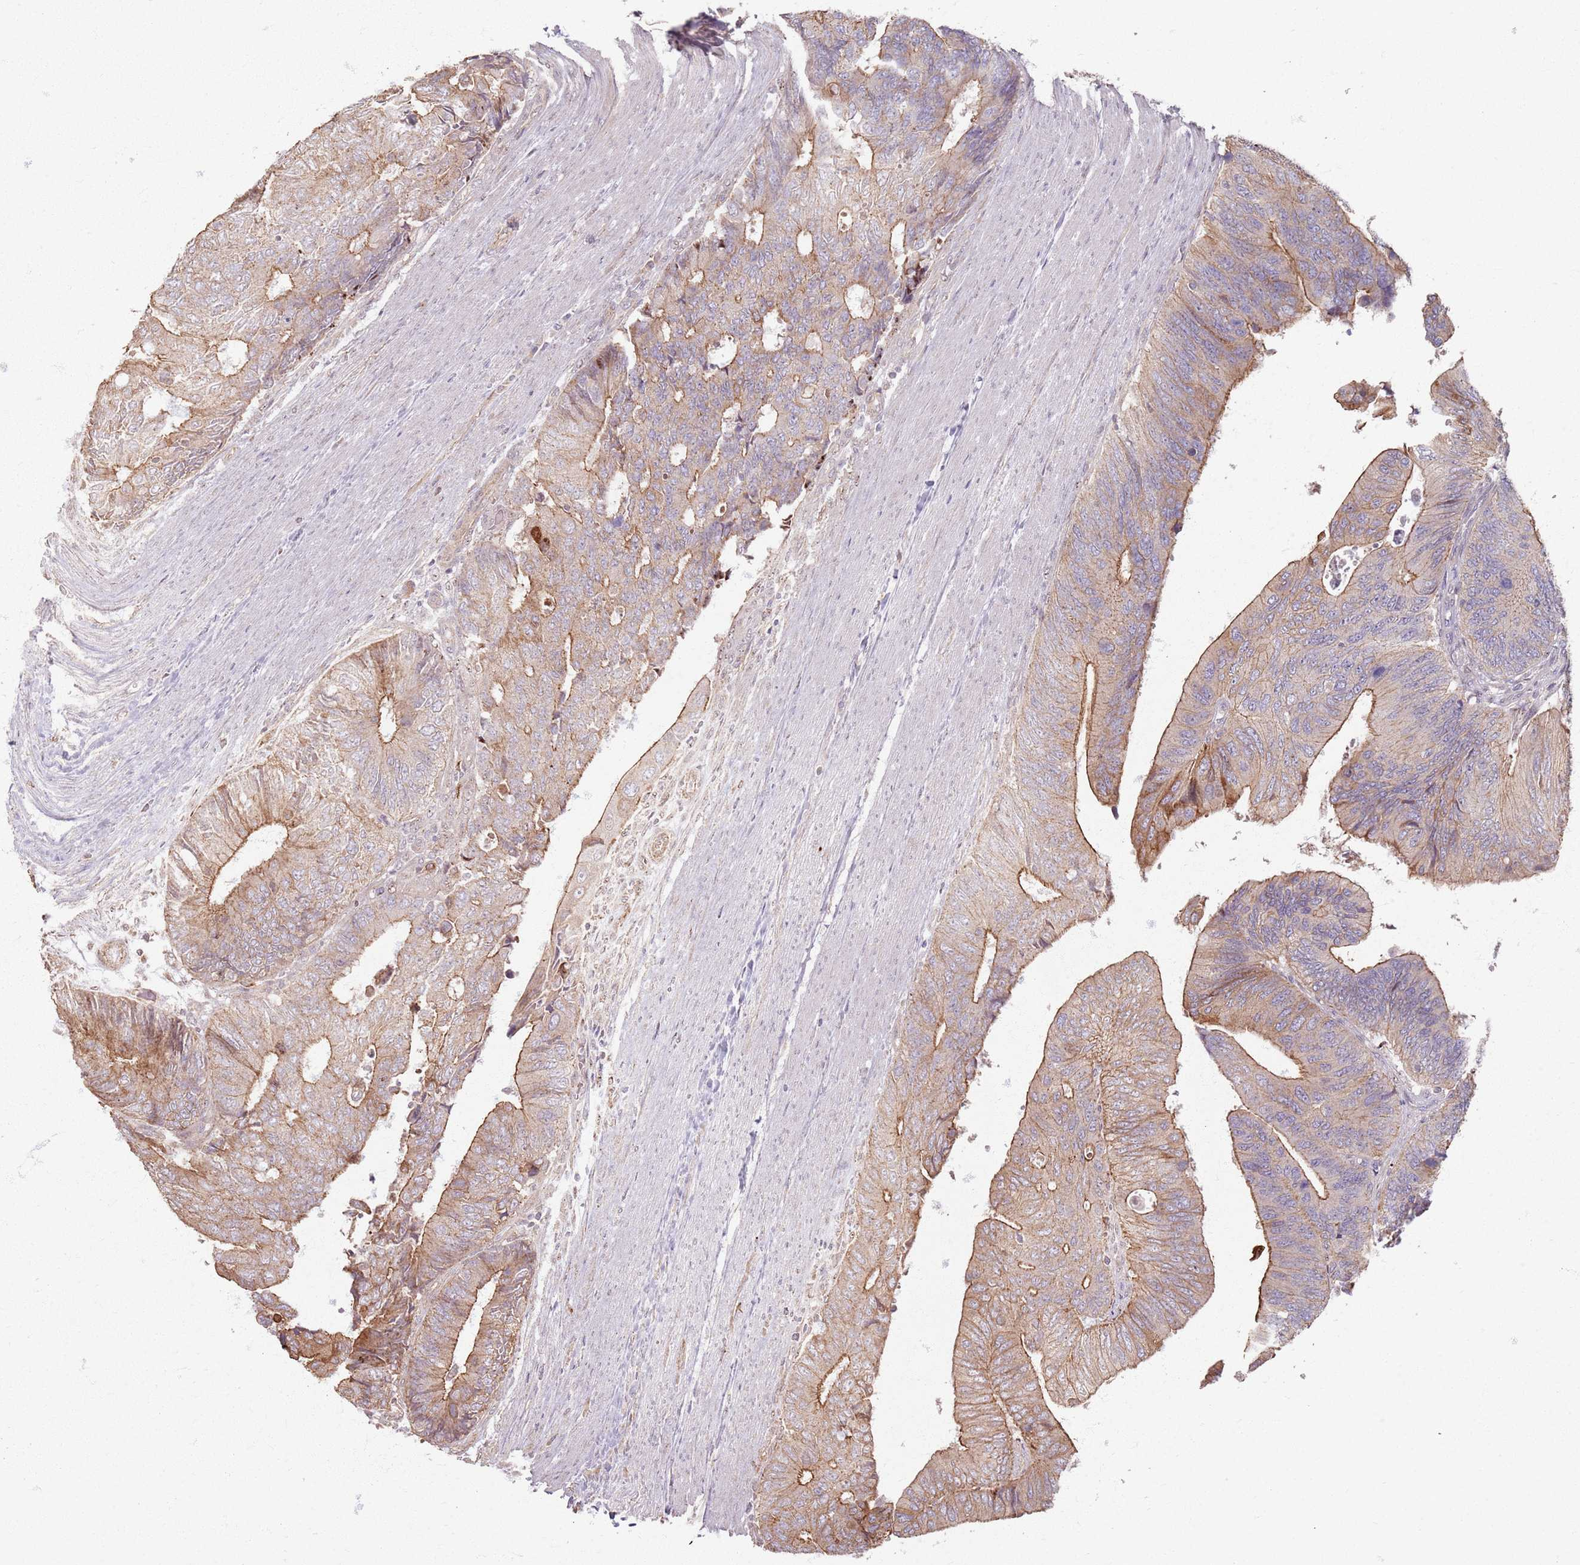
{"staining": {"intensity": "moderate", "quantity": ">75%", "location": "cytoplasmic/membranous"}, "tissue": "colorectal cancer", "cell_type": "Tumor cells", "image_type": "cancer", "snomed": [{"axis": "morphology", "description": "Adenocarcinoma, NOS"}, {"axis": "topography", "description": "Colon"}], "caption": "The image reveals staining of colorectal adenocarcinoma, revealing moderate cytoplasmic/membranous protein positivity (brown color) within tumor cells.", "gene": "KCNA5", "patient": {"sex": "male", "age": 87}}